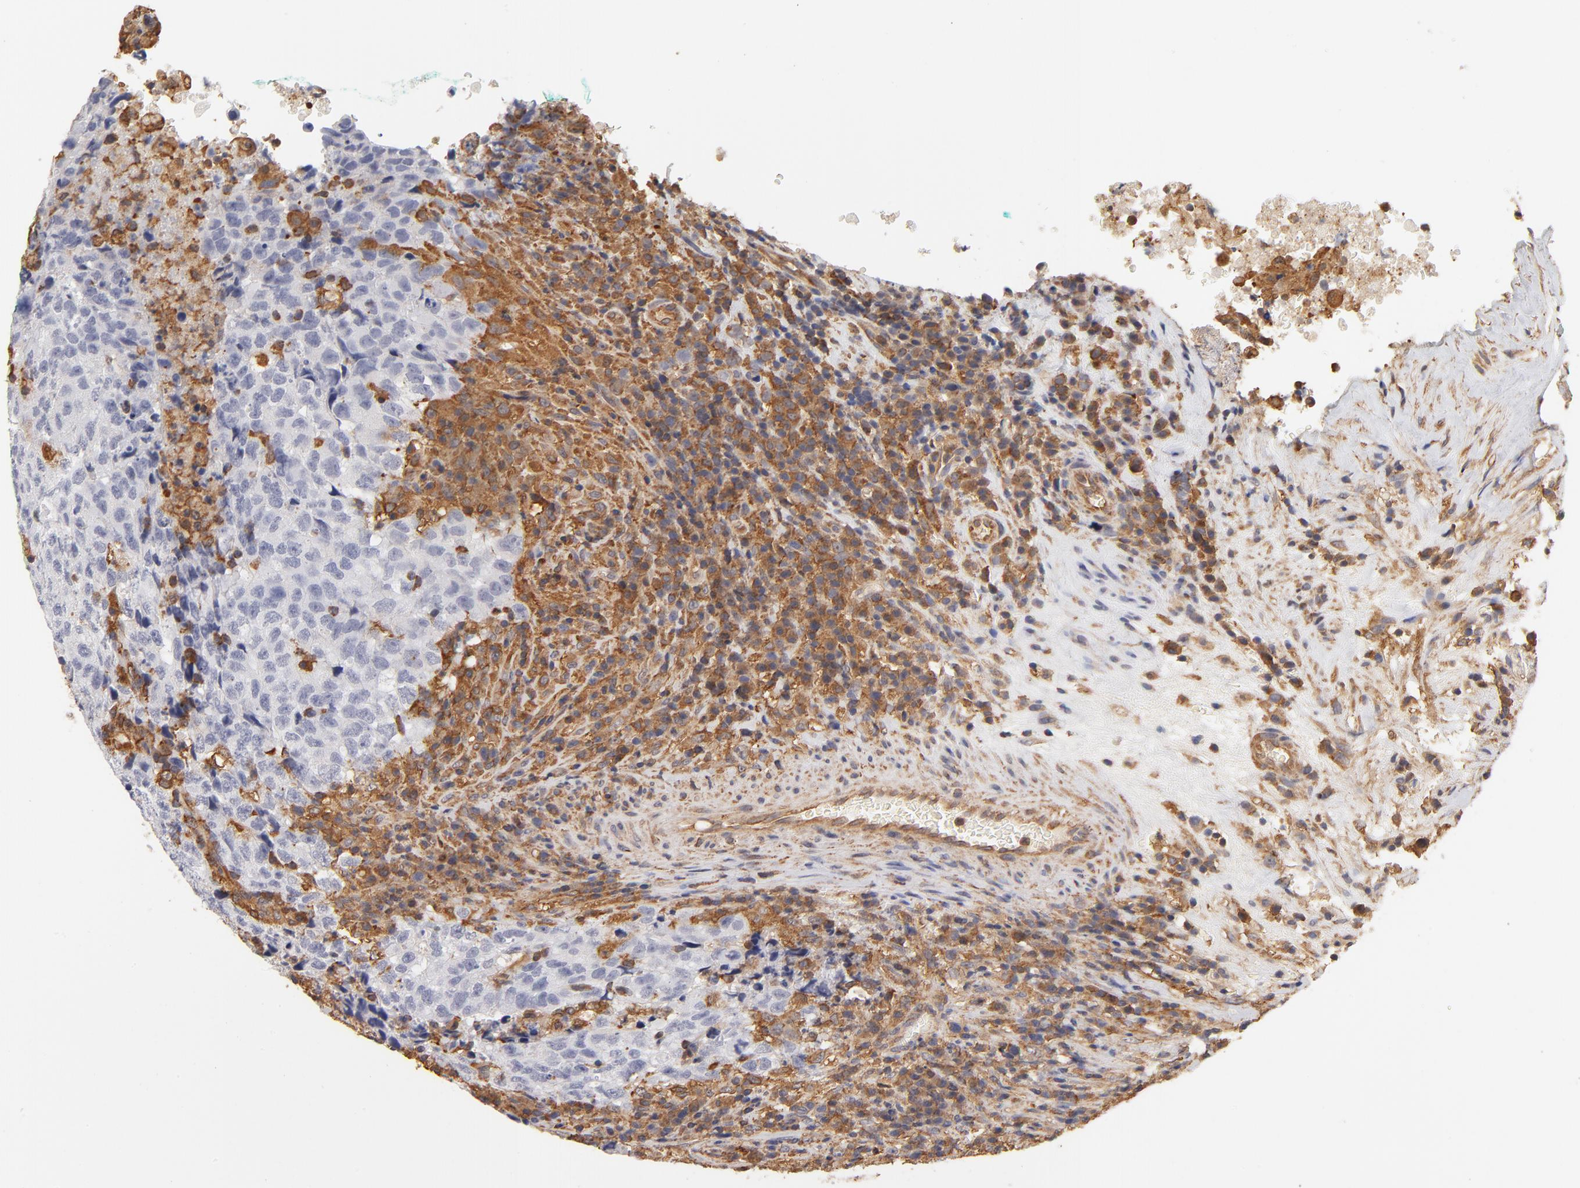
{"staining": {"intensity": "negative", "quantity": "none", "location": "none"}, "tissue": "testis cancer", "cell_type": "Tumor cells", "image_type": "cancer", "snomed": [{"axis": "morphology", "description": "Necrosis, NOS"}, {"axis": "morphology", "description": "Carcinoma, Embryonal, NOS"}, {"axis": "topography", "description": "Testis"}], "caption": "Testis cancer (embryonal carcinoma) was stained to show a protein in brown. There is no significant staining in tumor cells. (DAB IHC with hematoxylin counter stain).", "gene": "FCMR", "patient": {"sex": "male", "age": 19}}